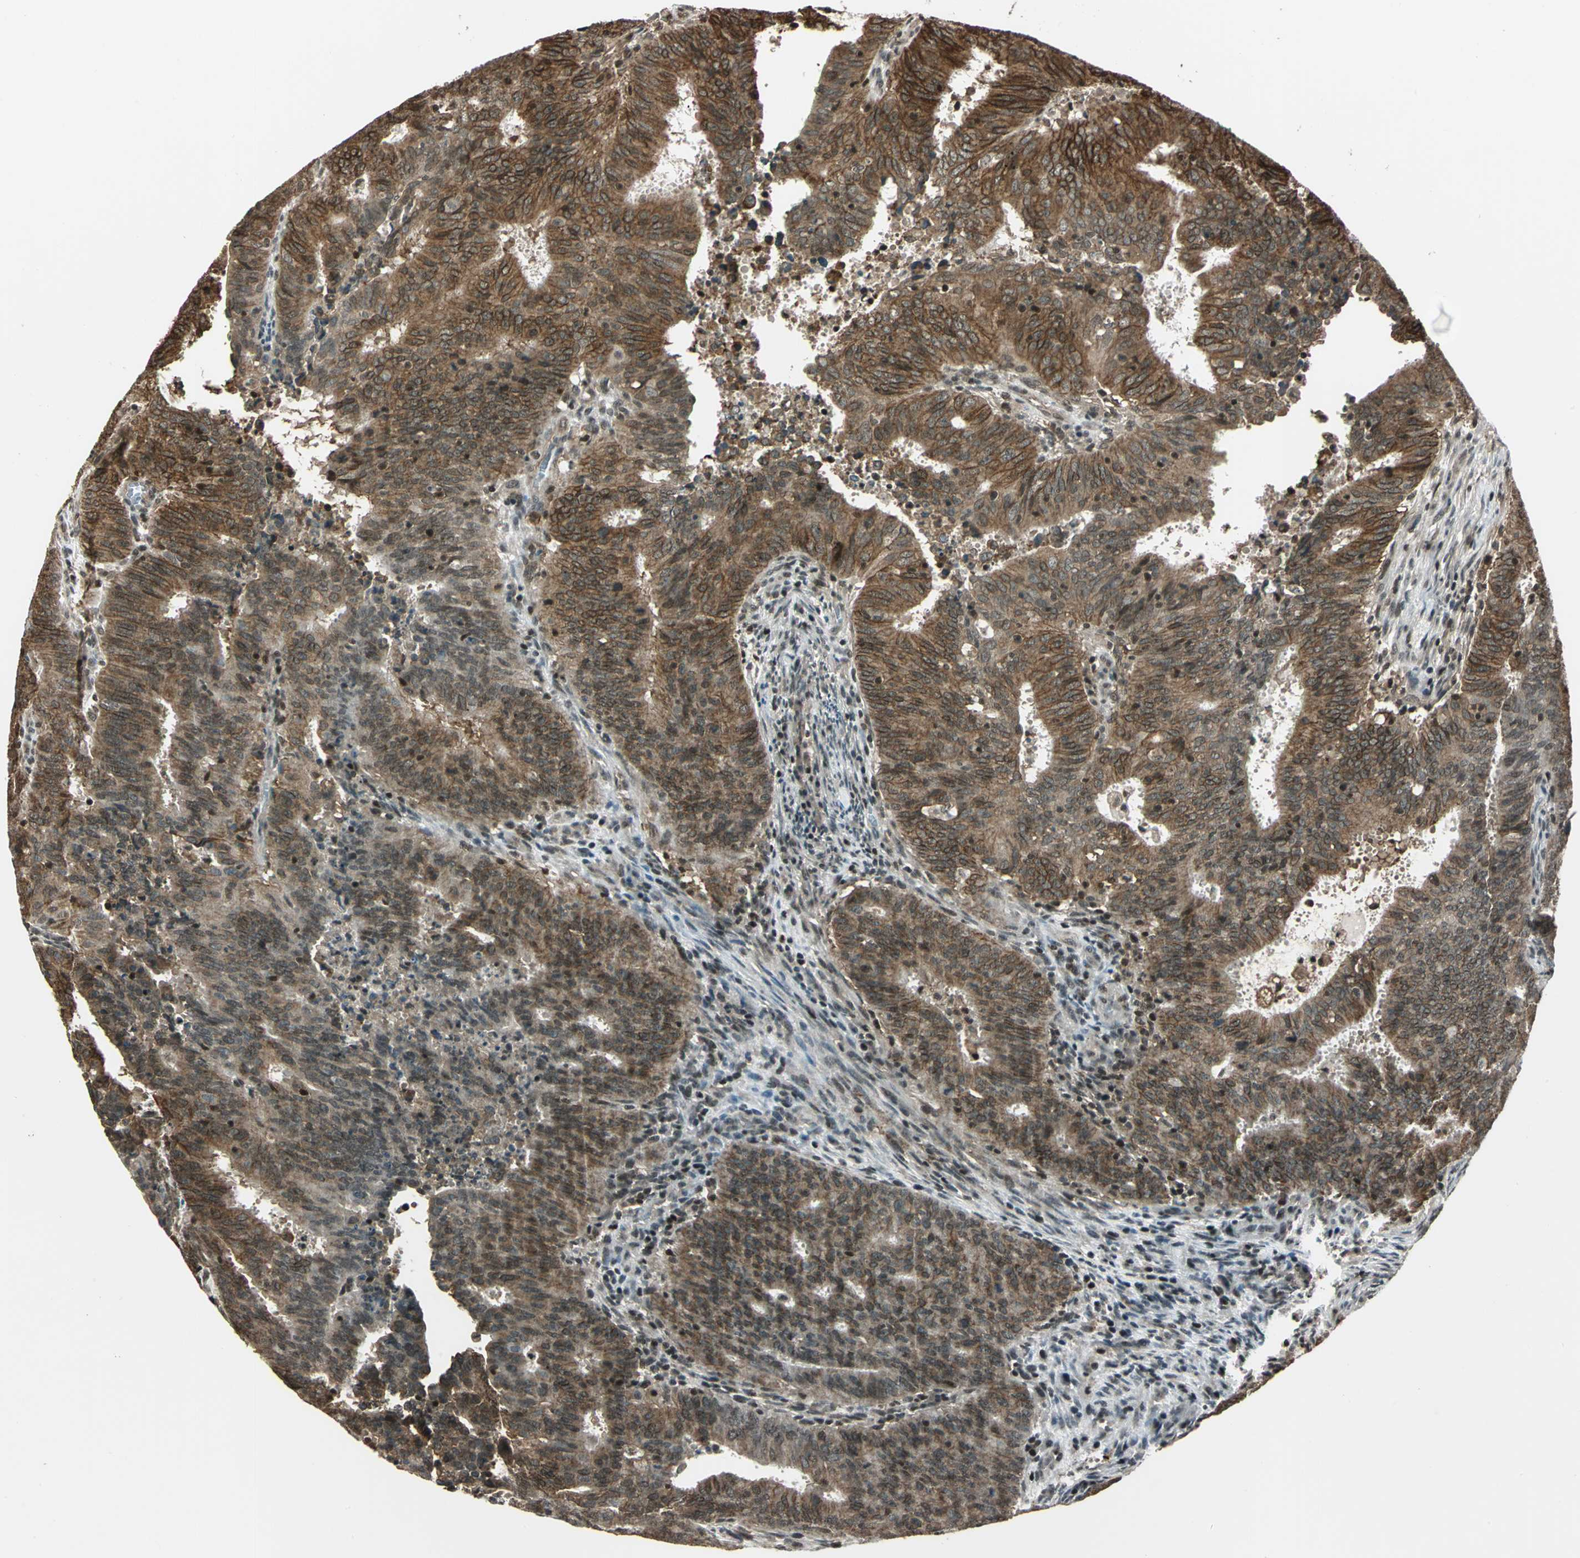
{"staining": {"intensity": "moderate", "quantity": ">75%", "location": "cytoplasmic/membranous,nuclear"}, "tissue": "cervical cancer", "cell_type": "Tumor cells", "image_type": "cancer", "snomed": [{"axis": "morphology", "description": "Adenocarcinoma, NOS"}, {"axis": "topography", "description": "Cervix"}], "caption": "Moderate cytoplasmic/membranous and nuclear staining is identified in about >75% of tumor cells in cervical cancer (adenocarcinoma).", "gene": "NR2C2", "patient": {"sex": "female", "age": 44}}